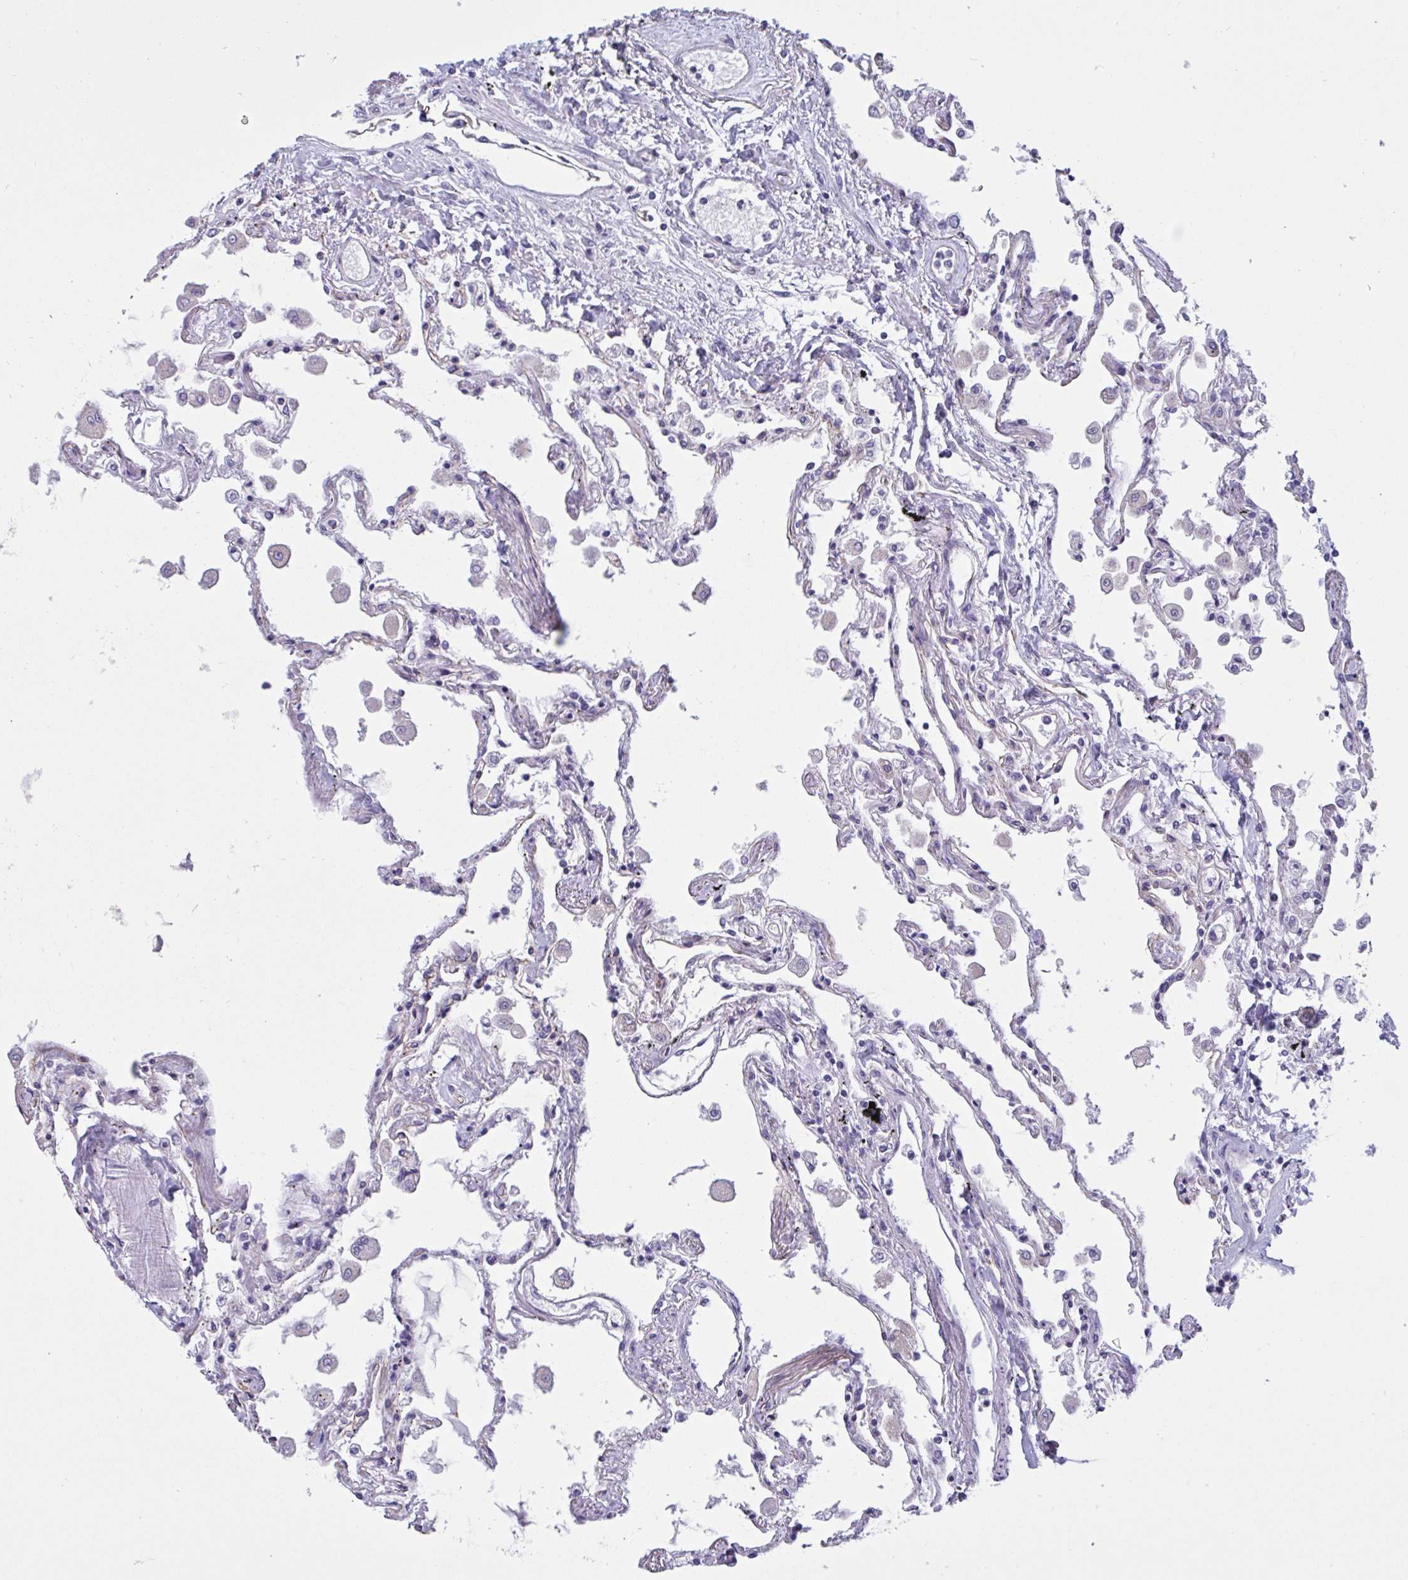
{"staining": {"intensity": "moderate", "quantity": "25%-75%", "location": "cytoplasmic/membranous"}, "tissue": "lung", "cell_type": "Alveolar cells", "image_type": "normal", "snomed": [{"axis": "morphology", "description": "Normal tissue, NOS"}, {"axis": "morphology", "description": "Adenocarcinoma, NOS"}, {"axis": "topography", "description": "Cartilage tissue"}, {"axis": "topography", "description": "Lung"}], "caption": "This is an image of immunohistochemistry staining of unremarkable lung, which shows moderate staining in the cytoplasmic/membranous of alveolar cells.", "gene": "RPL22L1", "patient": {"sex": "female", "age": 67}}